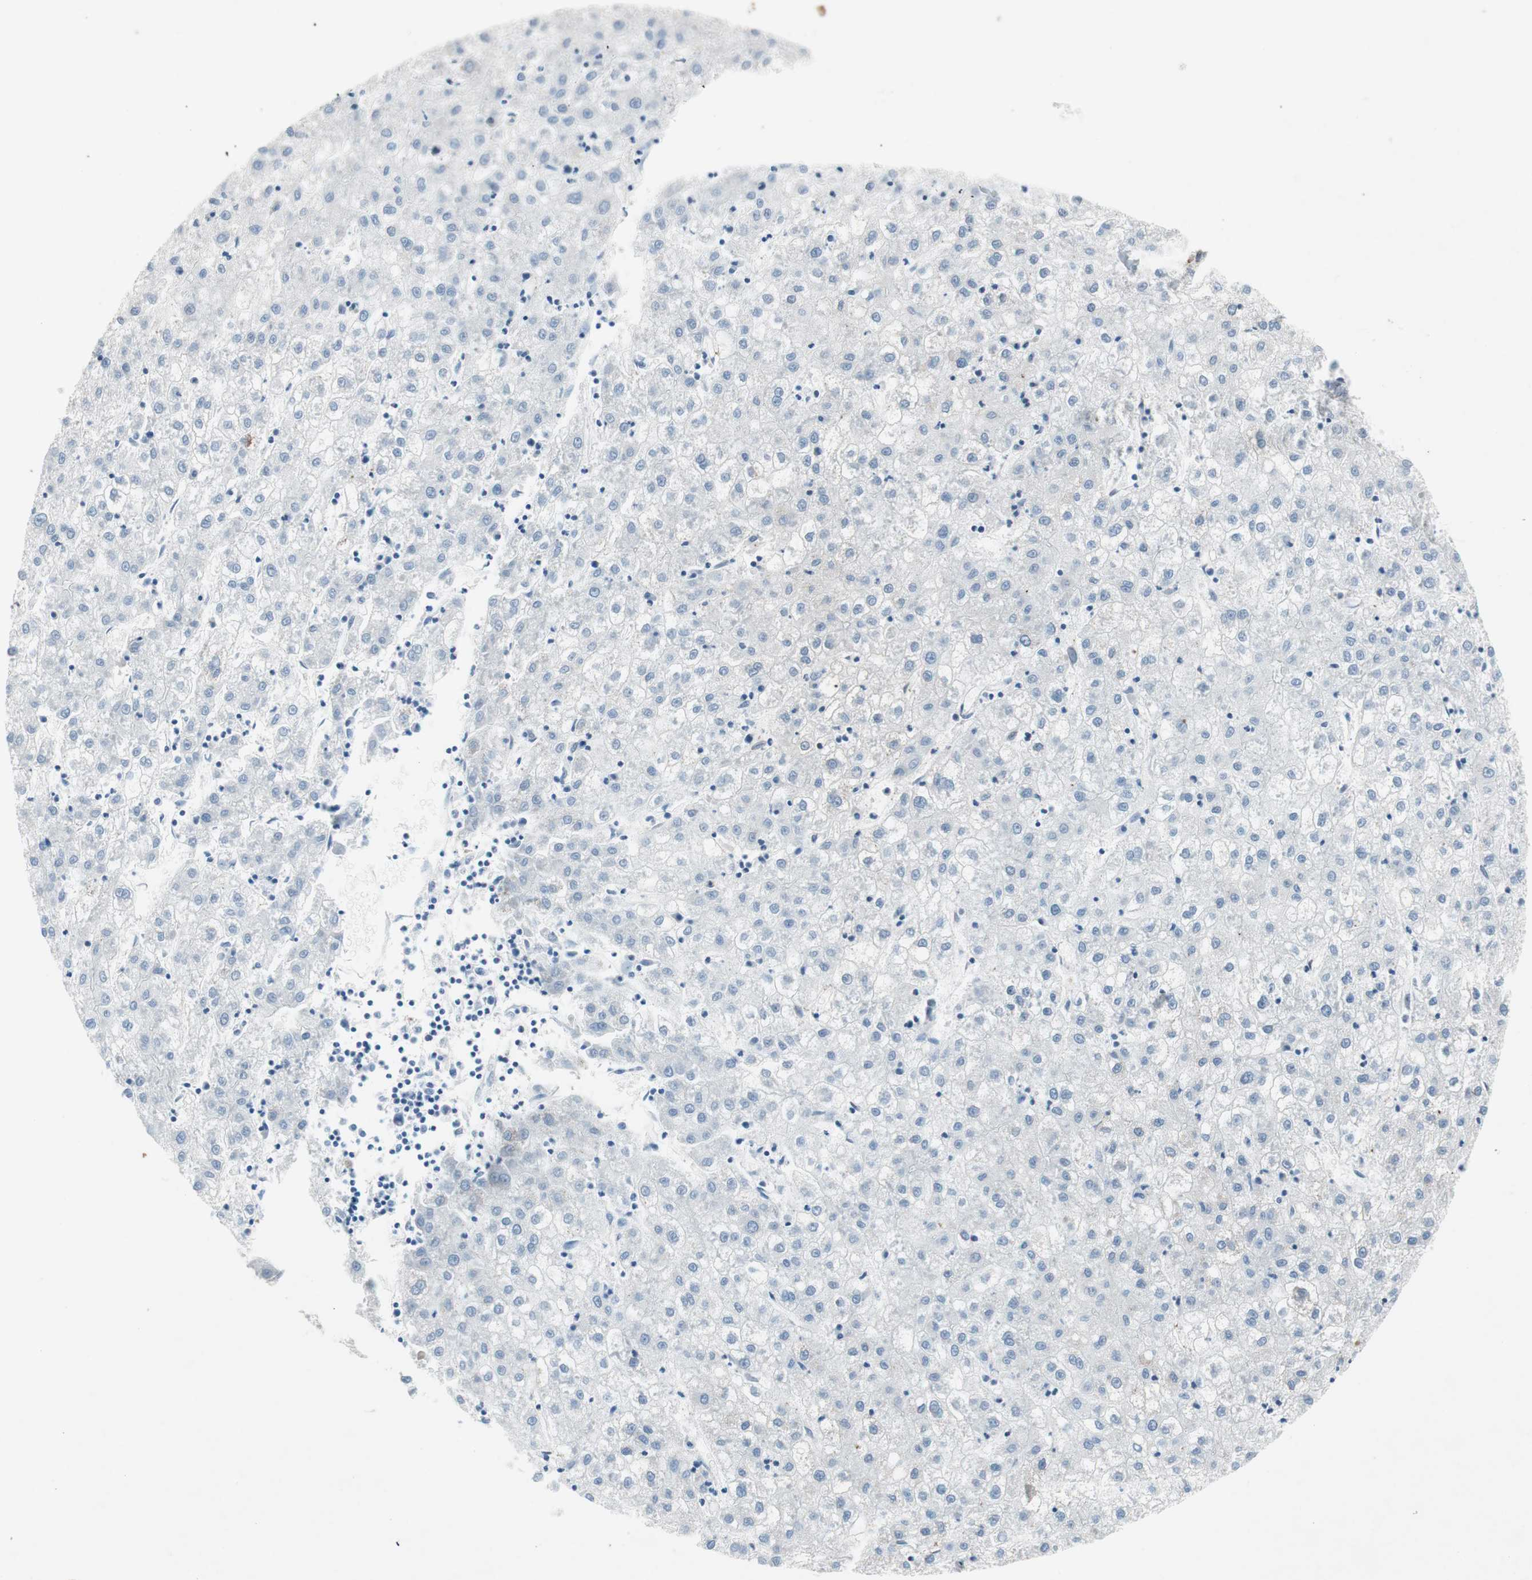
{"staining": {"intensity": "negative", "quantity": "none", "location": "none"}, "tissue": "liver cancer", "cell_type": "Tumor cells", "image_type": "cancer", "snomed": [{"axis": "morphology", "description": "Carcinoma, Hepatocellular, NOS"}, {"axis": "topography", "description": "Liver"}], "caption": "DAB immunohistochemical staining of human liver cancer (hepatocellular carcinoma) exhibits no significant staining in tumor cells. (Stains: DAB (3,3'-diaminobenzidine) immunohistochemistry (IHC) with hematoxylin counter stain, Microscopy: brightfield microscopy at high magnification).", "gene": "ARNT2", "patient": {"sex": "male", "age": 72}}